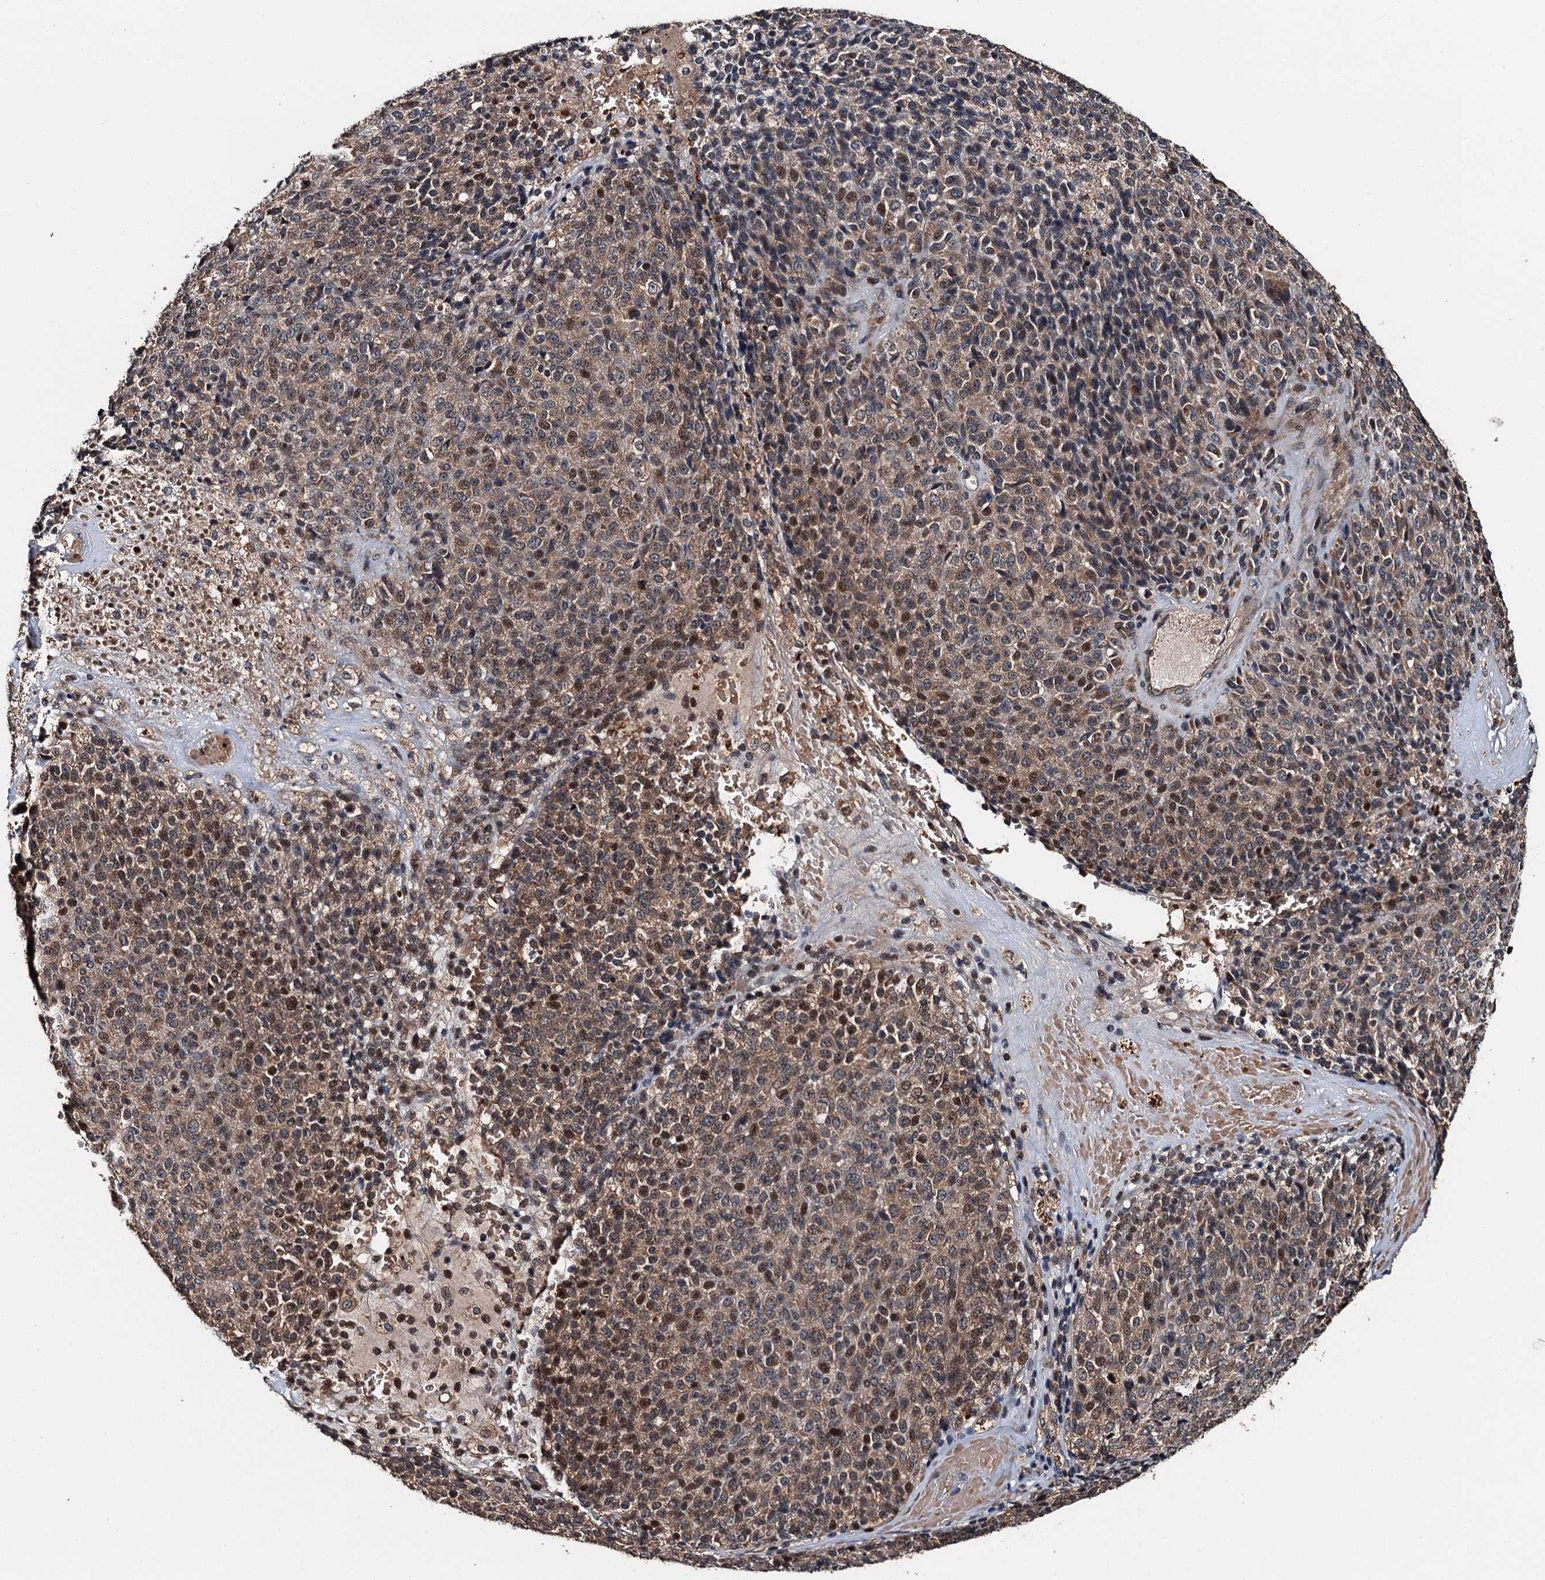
{"staining": {"intensity": "weak", "quantity": "25%-75%", "location": "cytoplasmic/membranous,nuclear"}, "tissue": "melanoma", "cell_type": "Tumor cells", "image_type": "cancer", "snomed": [{"axis": "morphology", "description": "Malignant melanoma, Metastatic site"}, {"axis": "topography", "description": "Brain"}], "caption": "DAB immunohistochemical staining of malignant melanoma (metastatic site) reveals weak cytoplasmic/membranous and nuclear protein staining in approximately 25%-75% of tumor cells.", "gene": "SNX32", "patient": {"sex": "female", "age": 56}}